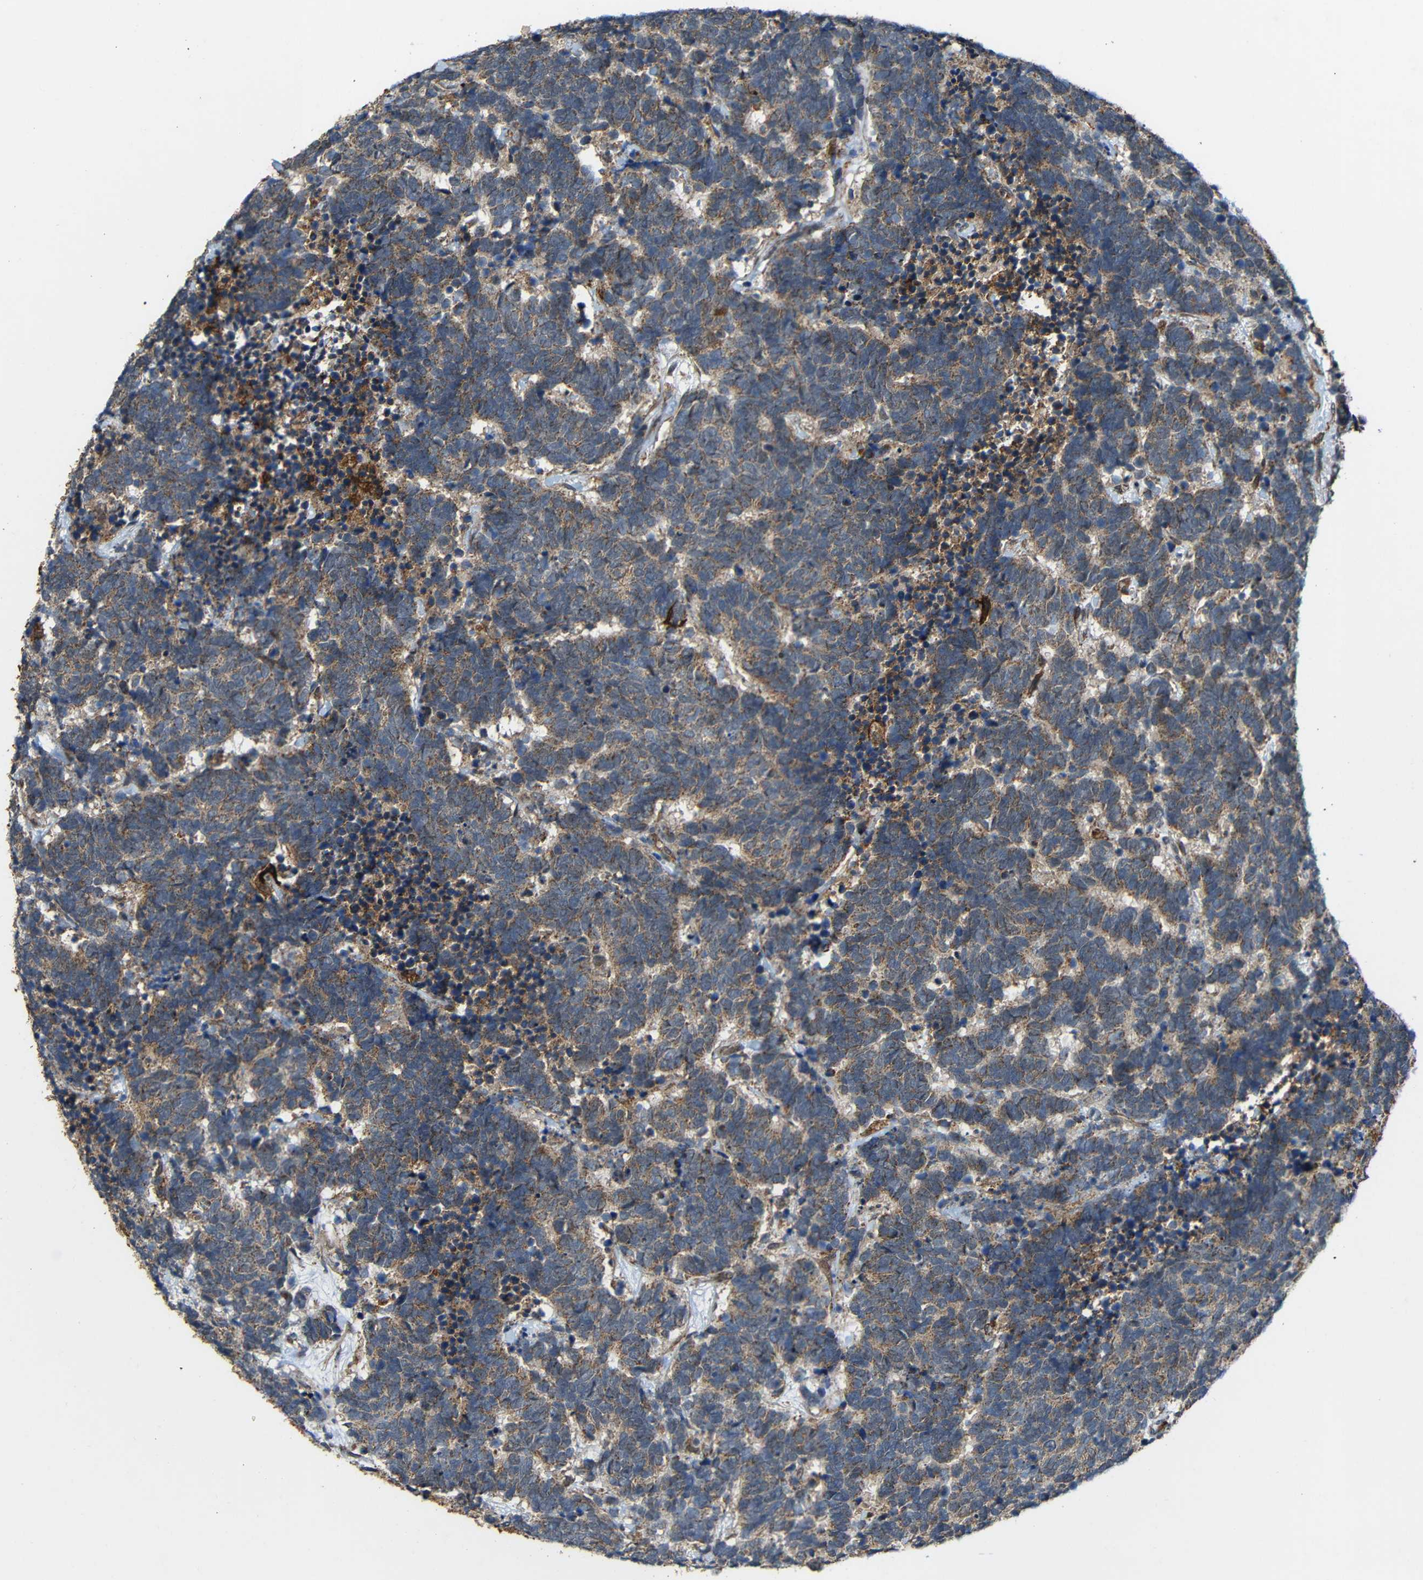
{"staining": {"intensity": "moderate", "quantity": ">75%", "location": "cytoplasmic/membranous"}, "tissue": "carcinoid", "cell_type": "Tumor cells", "image_type": "cancer", "snomed": [{"axis": "morphology", "description": "Carcinoma, NOS"}, {"axis": "morphology", "description": "Carcinoid, malignant, NOS"}, {"axis": "topography", "description": "Urinary bladder"}], "caption": "The micrograph demonstrates staining of carcinoid, revealing moderate cytoplasmic/membranous protein expression (brown color) within tumor cells.", "gene": "C1GALT1", "patient": {"sex": "male", "age": 57}}